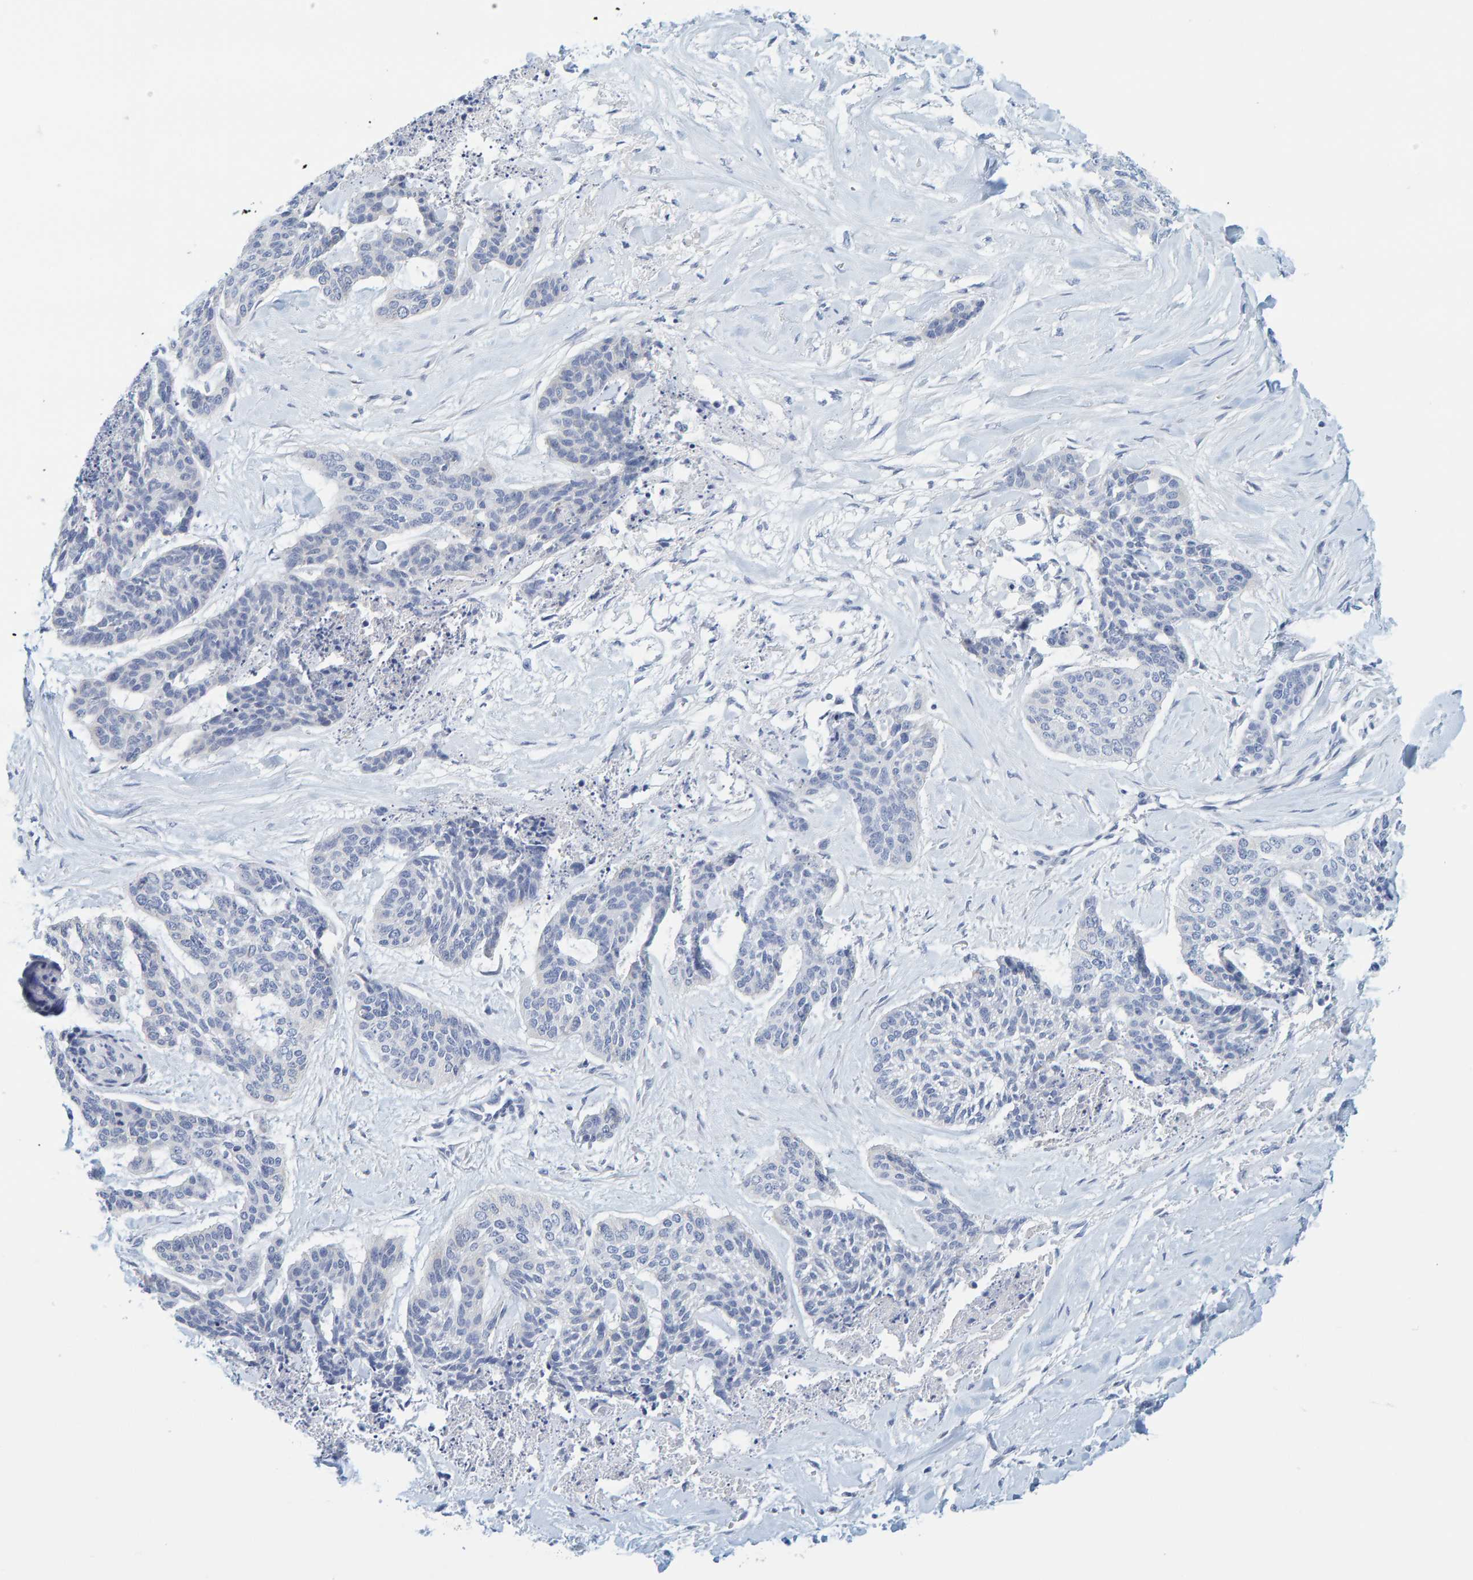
{"staining": {"intensity": "negative", "quantity": "none", "location": "none"}, "tissue": "skin cancer", "cell_type": "Tumor cells", "image_type": "cancer", "snomed": [{"axis": "morphology", "description": "Basal cell carcinoma"}, {"axis": "topography", "description": "Skin"}], "caption": "A high-resolution micrograph shows IHC staining of skin basal cell carcinoma, which displays no significant positivity in tumor cells.", "gene": "KLHL11", "patient": {"sex": "female", "age": 64}}